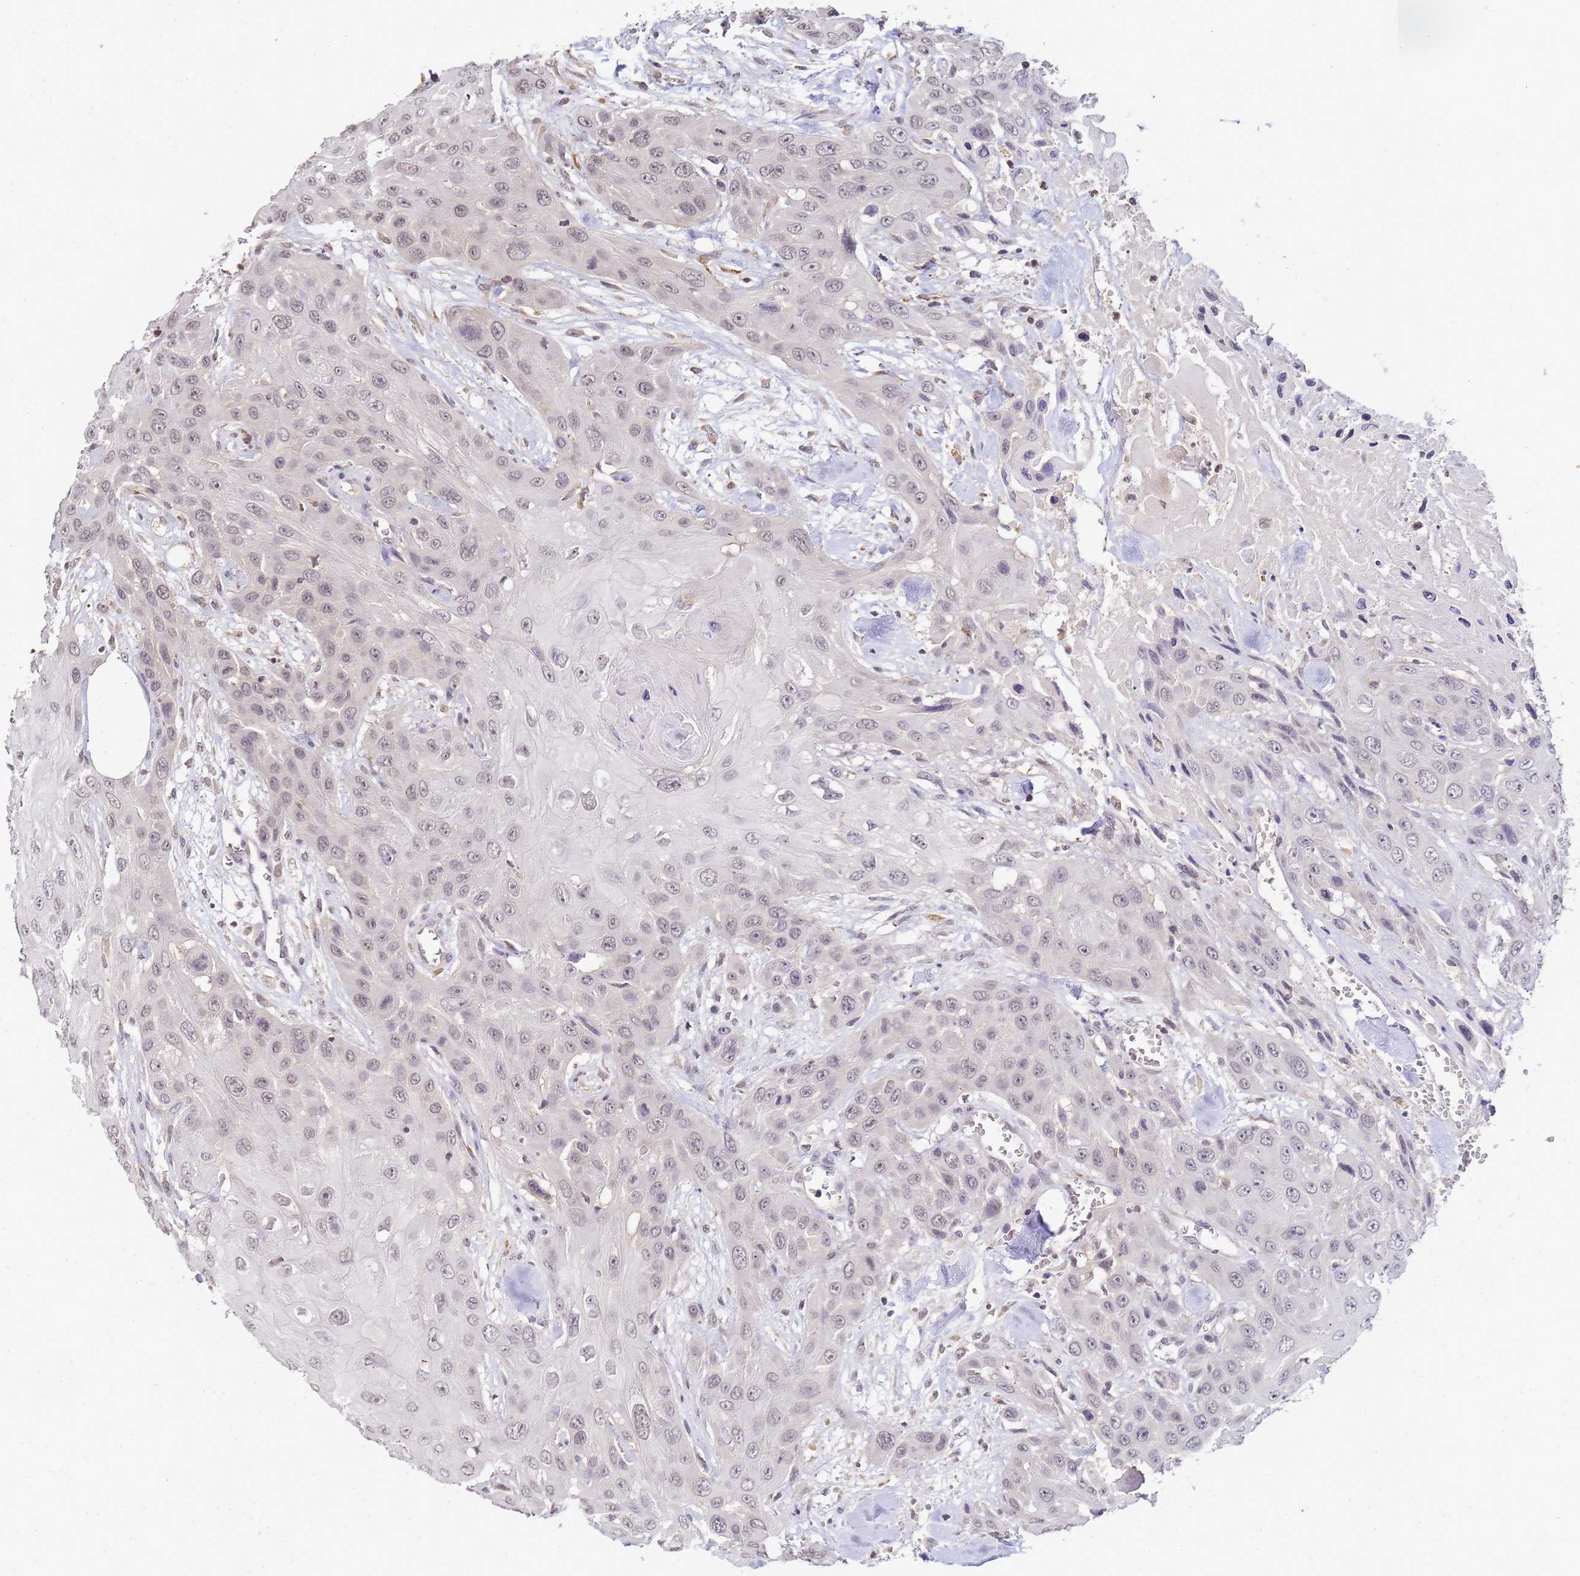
{"staining": {"intensity": "negative", "quantity": "none", "location": "none"}, "tissue": "head and neck cancer", "cell_type": "Tumor cells", "image_type": "cancer", "snomed": [{"axis": "morphology", "description": "Squamous cell carcinoma, NOS"}, {"axis": "topography", "description": "Head-Neck"}], "caption": "The histopathology image demonstrates no significant positivity in tumor cells of squamous cell carcinoma (head and neck).", "gene": "MYL7", "patient": {"sex": "male", "age": 81}}